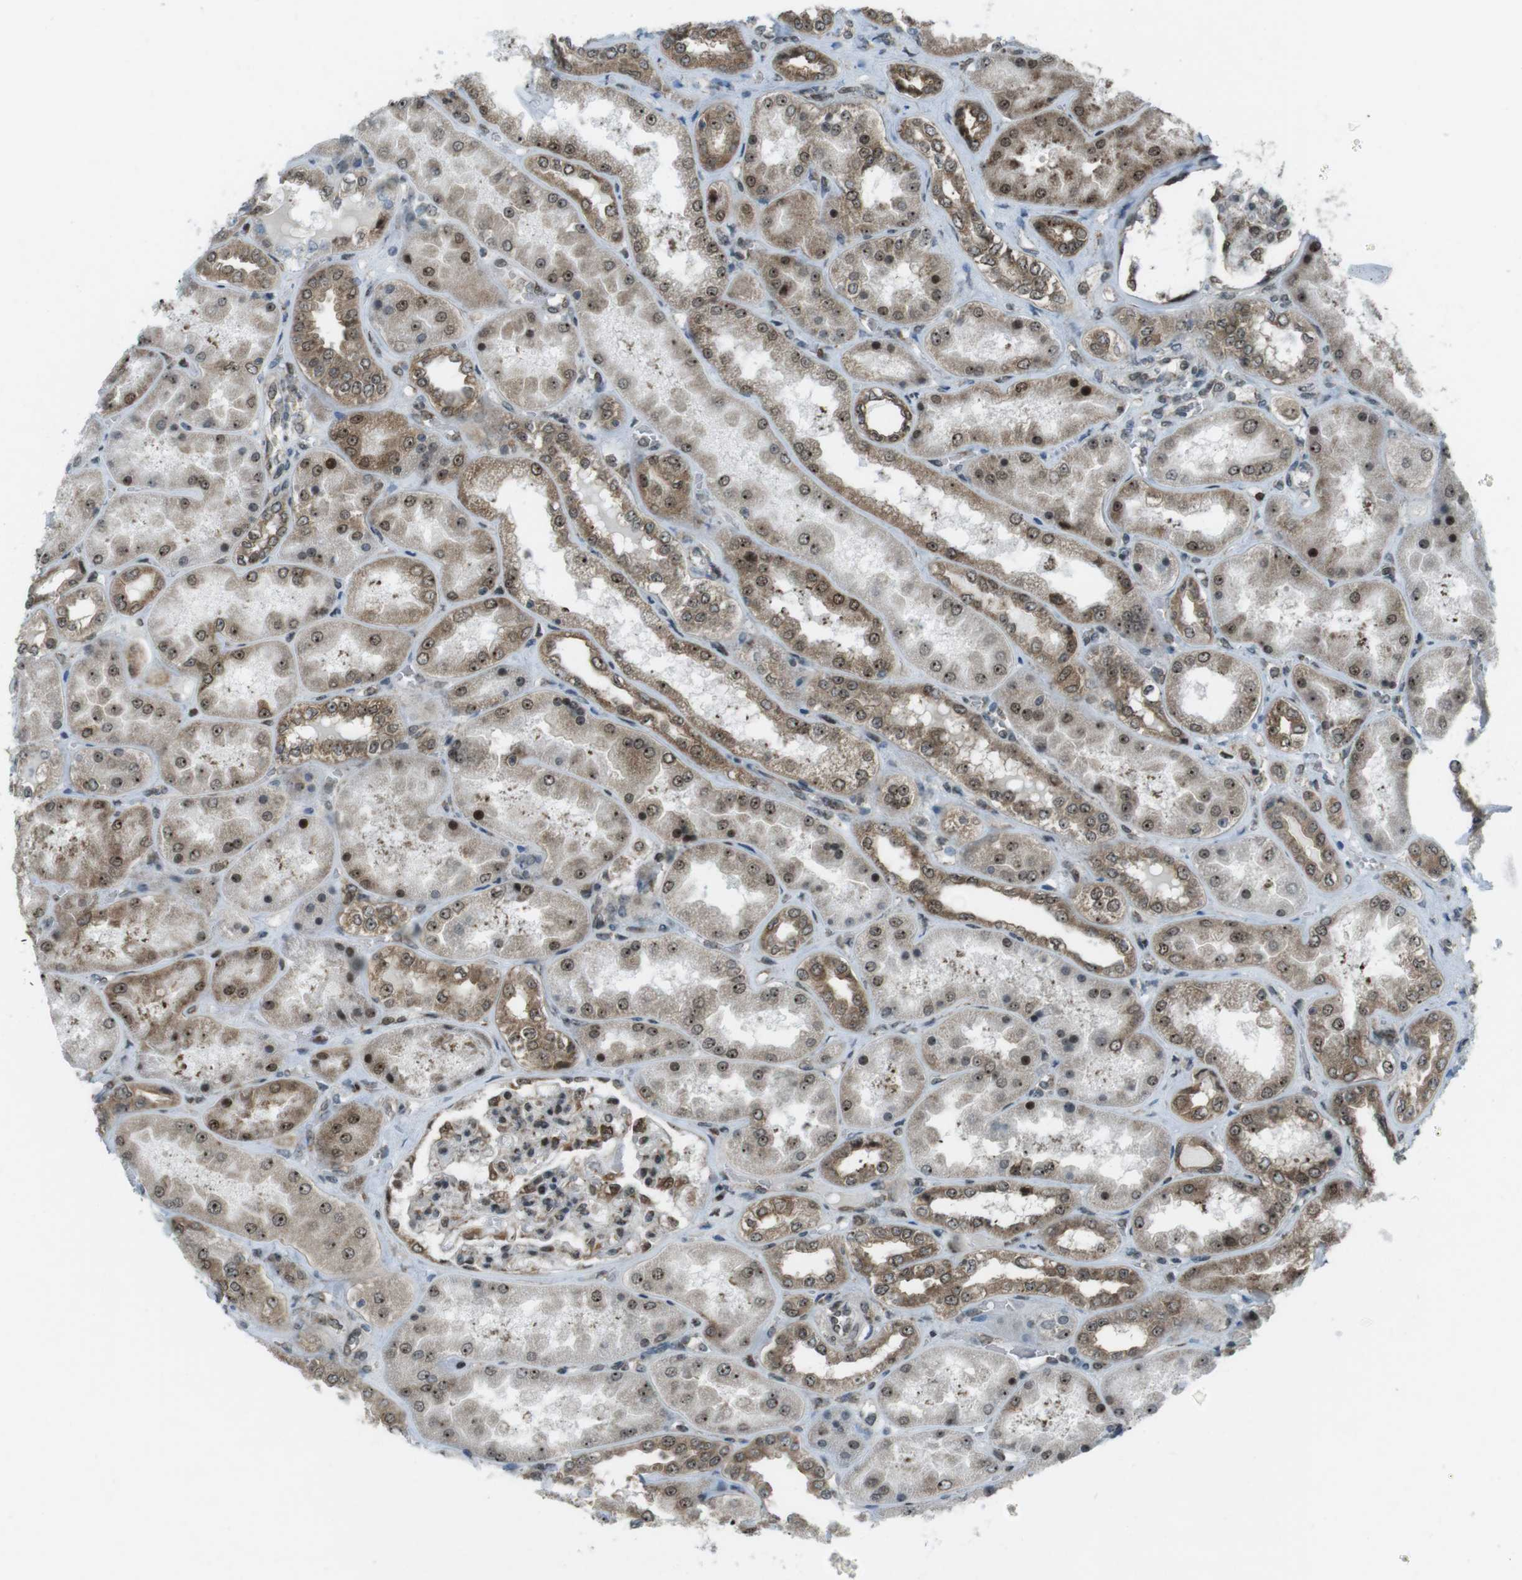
{"staining": {"intensity": "strong", "quantity": ">75%", "location": "cytoplasmic/membranous,nuclear"}, "tissue": "kidney", "cell_type": "Cells in glomeruli", "image_type": "normal", "snomed": [{"axis": "morphology", "description": "Normal tissue, NOS"}, {"axis": "topography", "description": "Kidney"}], "caption": "This is a photomicrograph of immunohistochemistry (IHC) staining of benign kidney, which shows strong expression in the cytoplasmic/membranous,nuclear of cells in glomeruli.", "gene": "CSNK1D", "patient": {"sex": "female", "age": 56}}